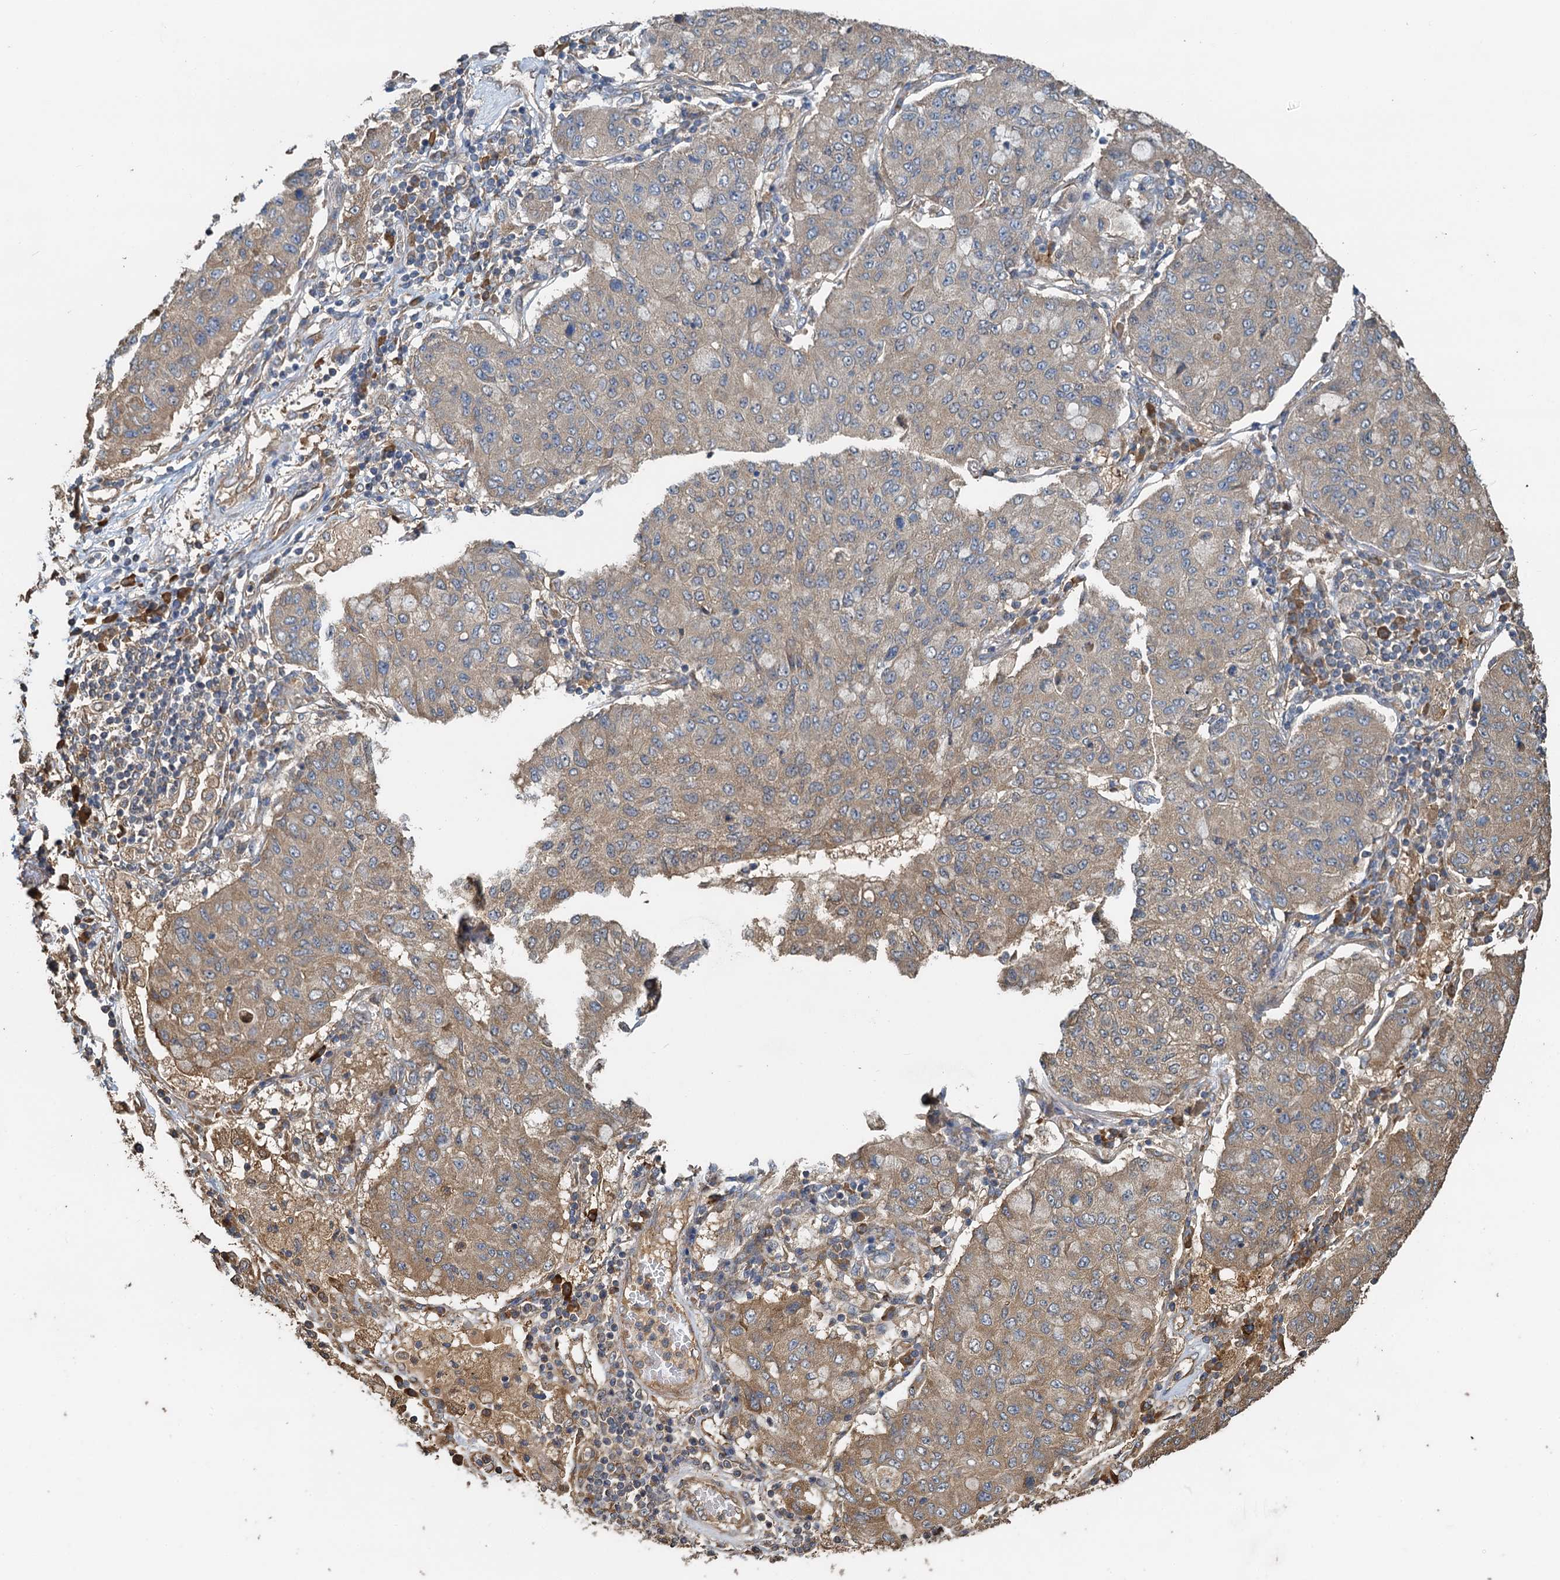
{"staining": {"intensity": "moderate", "quantity": "<25%", "location": "cytoplasmic/membranous"}, "tissue": "lung cancer", "cell_type": "Tumor cells", "image_type": "cancer", "snomed": [{"axis": "morphology", "description": "Squamous cell carcinoma, NOS"}, {"axis": "topography", "description": "Lung"}], "caption": "About <25% of tumor cells in human squamous cell carcinoma (lung) demonstrate moderate cytoplasmic/membranous protein staining as visualized by brown immunohistochemical staining.", "gene": "HYI", "patient": {"sex": "male", "age": 74}}